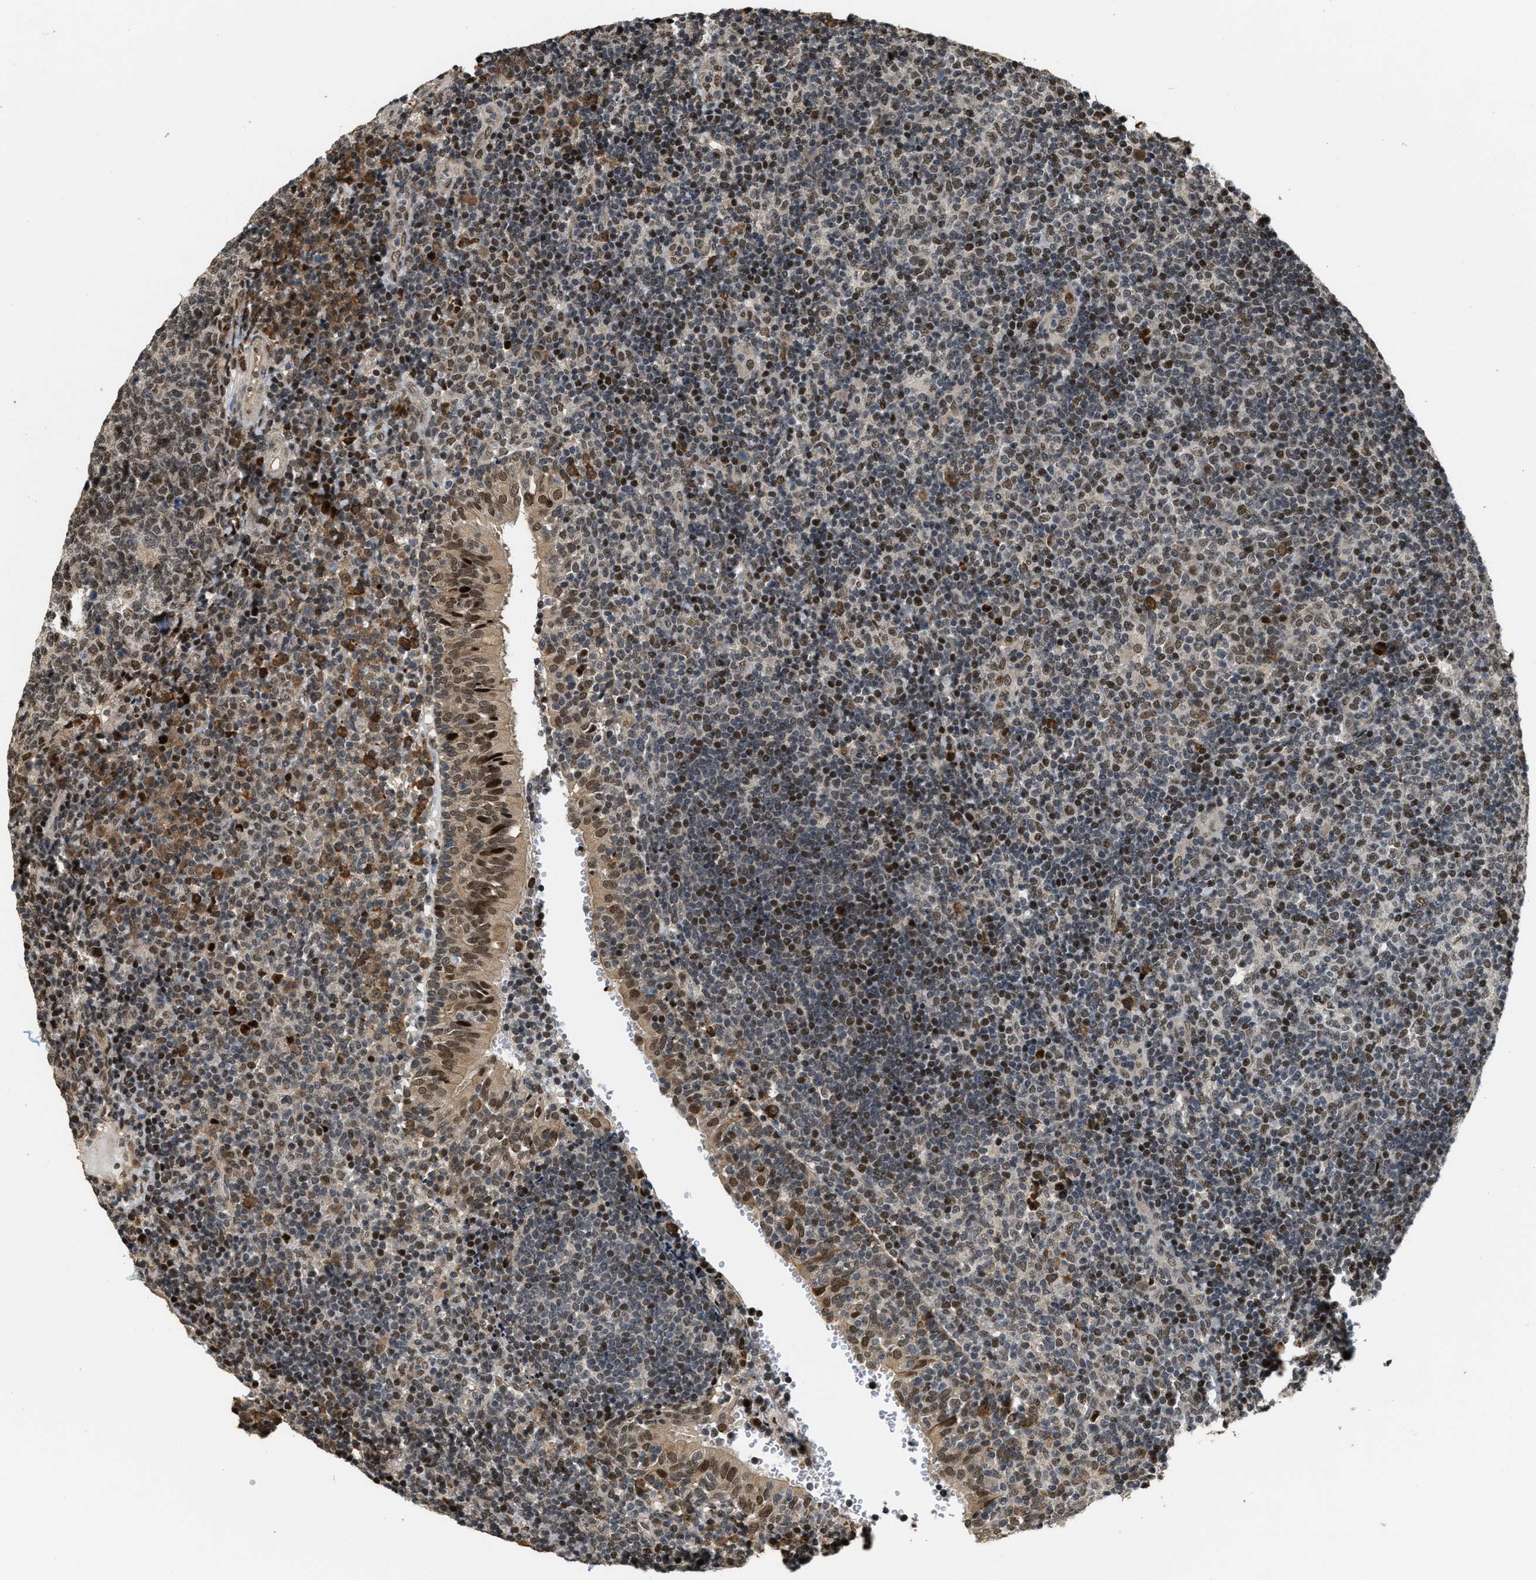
{"staining": {"intensity": "moderate", "quantity": "25%-75%", "location": "nuclear"}, "tissue": "tonsil", "cell_type": "Germinal center cells", "image_type": "normal", "snomed": [{"axis": "morphology", "description": "Normal tissue, NOS"}, {"axis": "topography", "description": "Tonsil"}], "caption": "Immunohistochemistry (IHC) staining of benign tonsil, which reveals medium levels of moderate nuclear positivity in about 25%-75% of germinal center cells indicating moderate nuclear protein staining. The staining was performed using DAB (3,3'-diaminobenzidine) (brown) for protein detection and nuclei were counterstained in hematoxylin (blue).", "gene": "SERTAD2", "patient": {"sex": "female", "age": 40}}